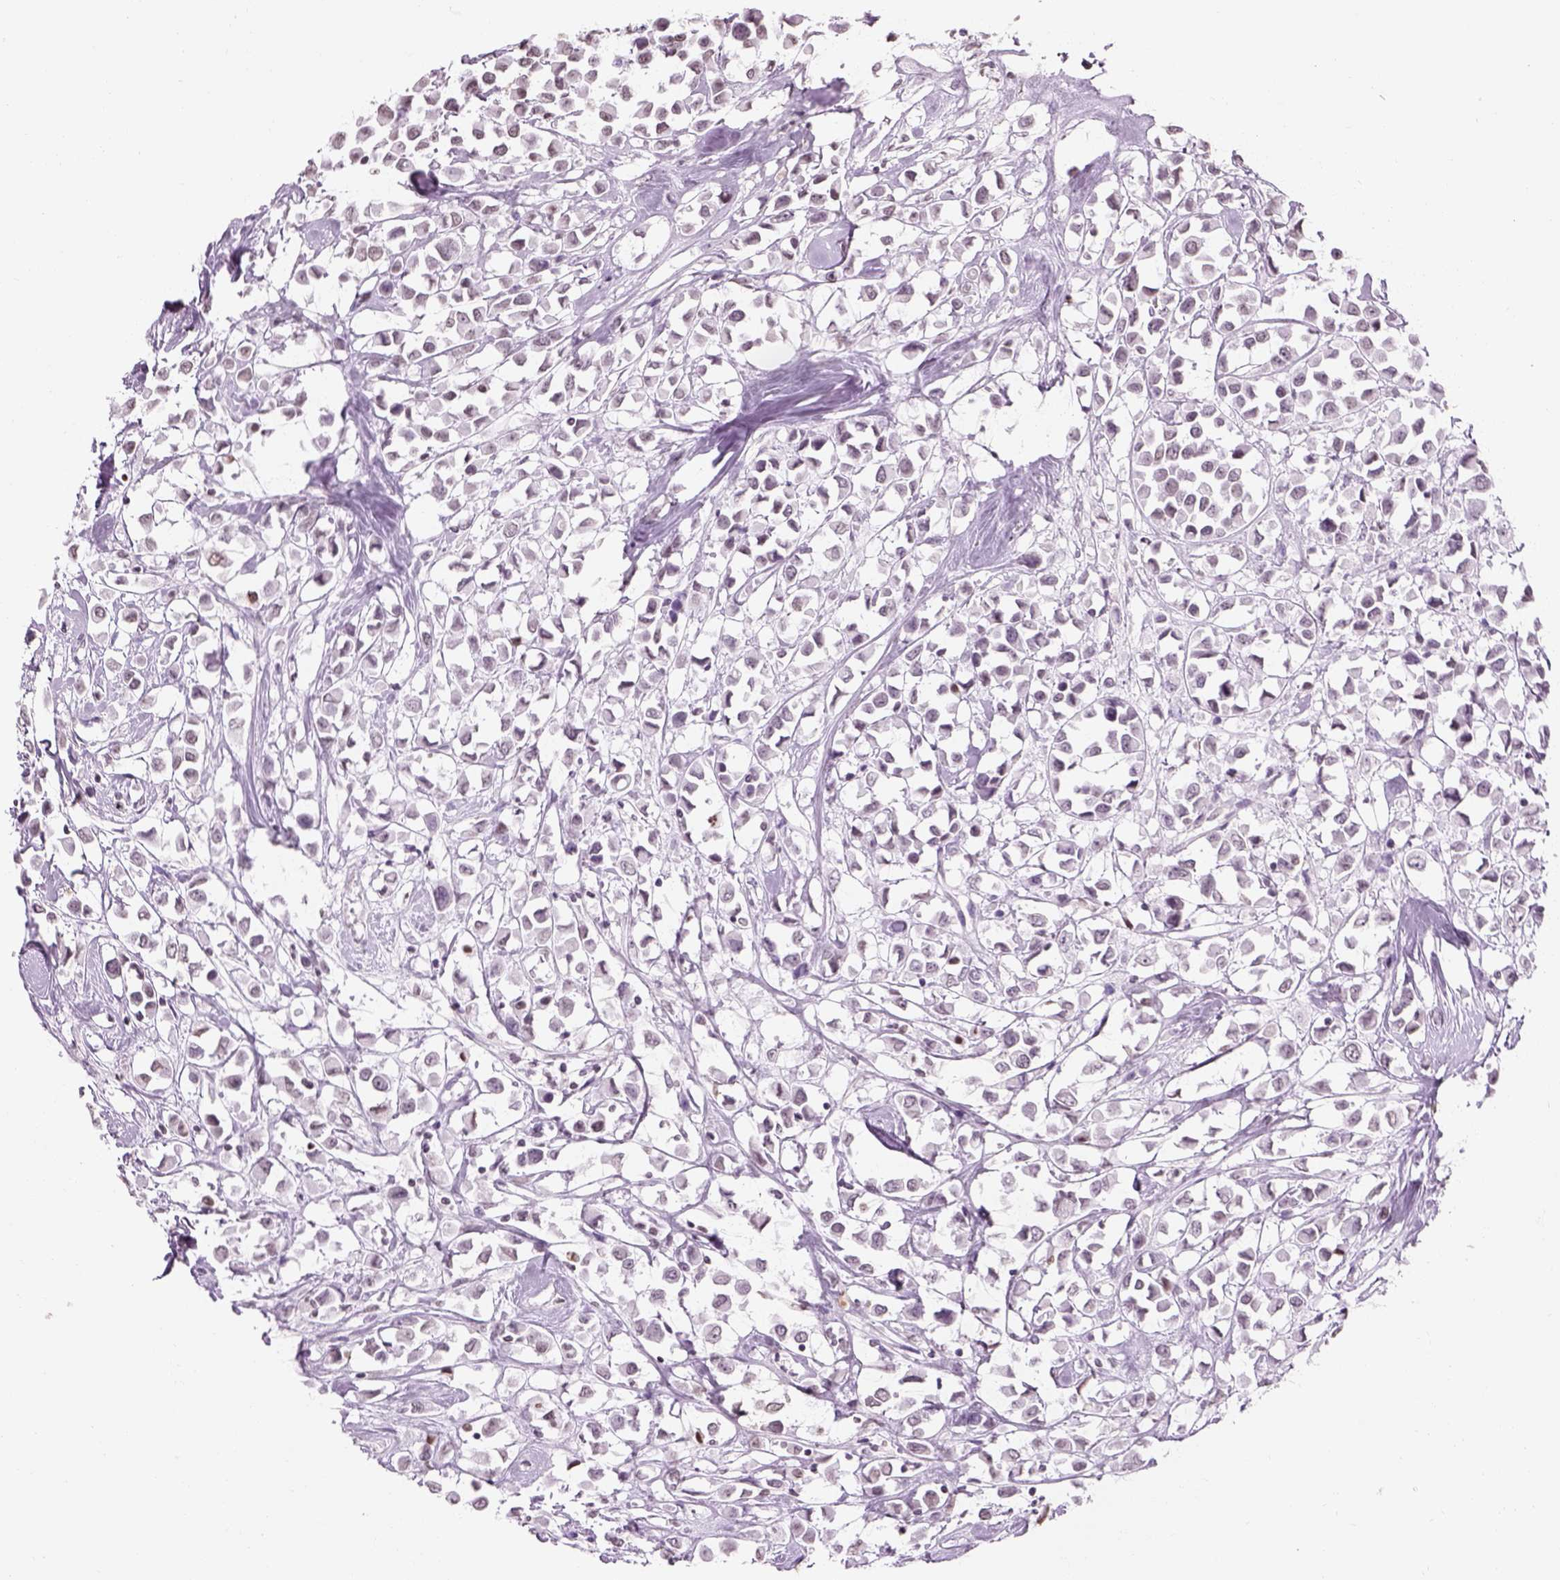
{"staining": {"intensity": "weak", "quantity": "<25%", "location": "nuclear"}, "tissue": "breast cancer", "cell_type": "Tumor cells", "image_type": "cancer", "snomed": [{"axis": "morphology", "description": "Duct carcinoma"}, {"axis": "topography", "description": "Breast"}], "caption": "A high-resolution micrograph shows IHC staining of breast intraductal carcinoma, which reveals no significant positivity in tumor cells.", "gene": "BARHL1", "patient": {"sex": "female", "age": 61}}